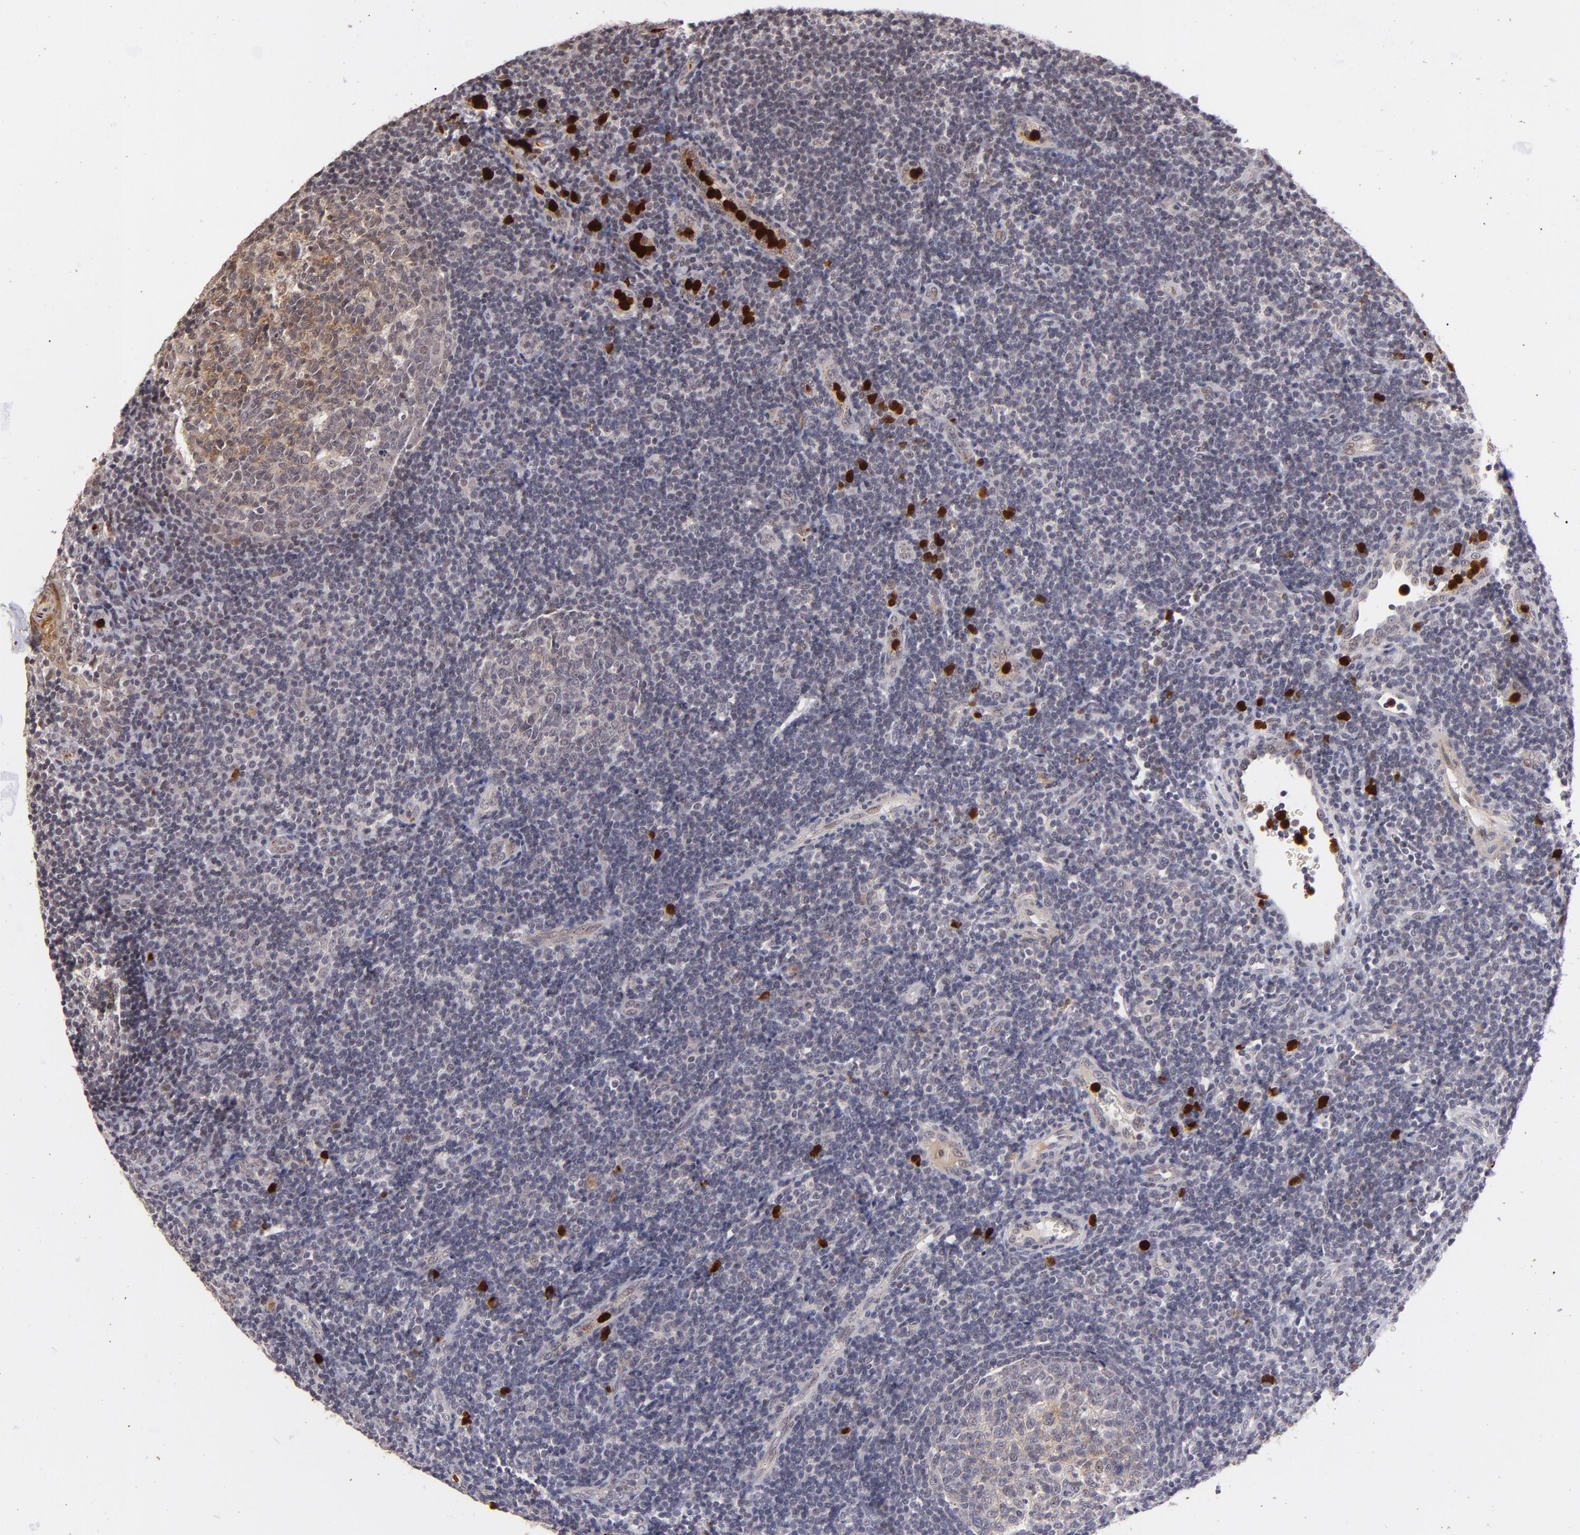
{"staining": {"intensity": "moderate", "quantity": "25%-75%", "location": "cytoplasmic/membranous,nuclear"}, "tissue": "tonsil", "cell_type": "Germinal center cells", "image_type": "normal", "snomed": [{"axis": "morphology", "description": "Normal tissue, NOS"}, {"axis": "topography", "description": "Tonsil"}], "caption": "IHC (DAB (3,3'-diaminobenzidine)) staining of benign tonsil exhibits moderate cytoplasmic/membranous,nuclear protein expression in about 25%-75% of germinal center cells. (Brightfield microscopy of DAB IHC at high magnification).", "gene": "RXRG", "patient": {"sex": "female", "age": 40}}